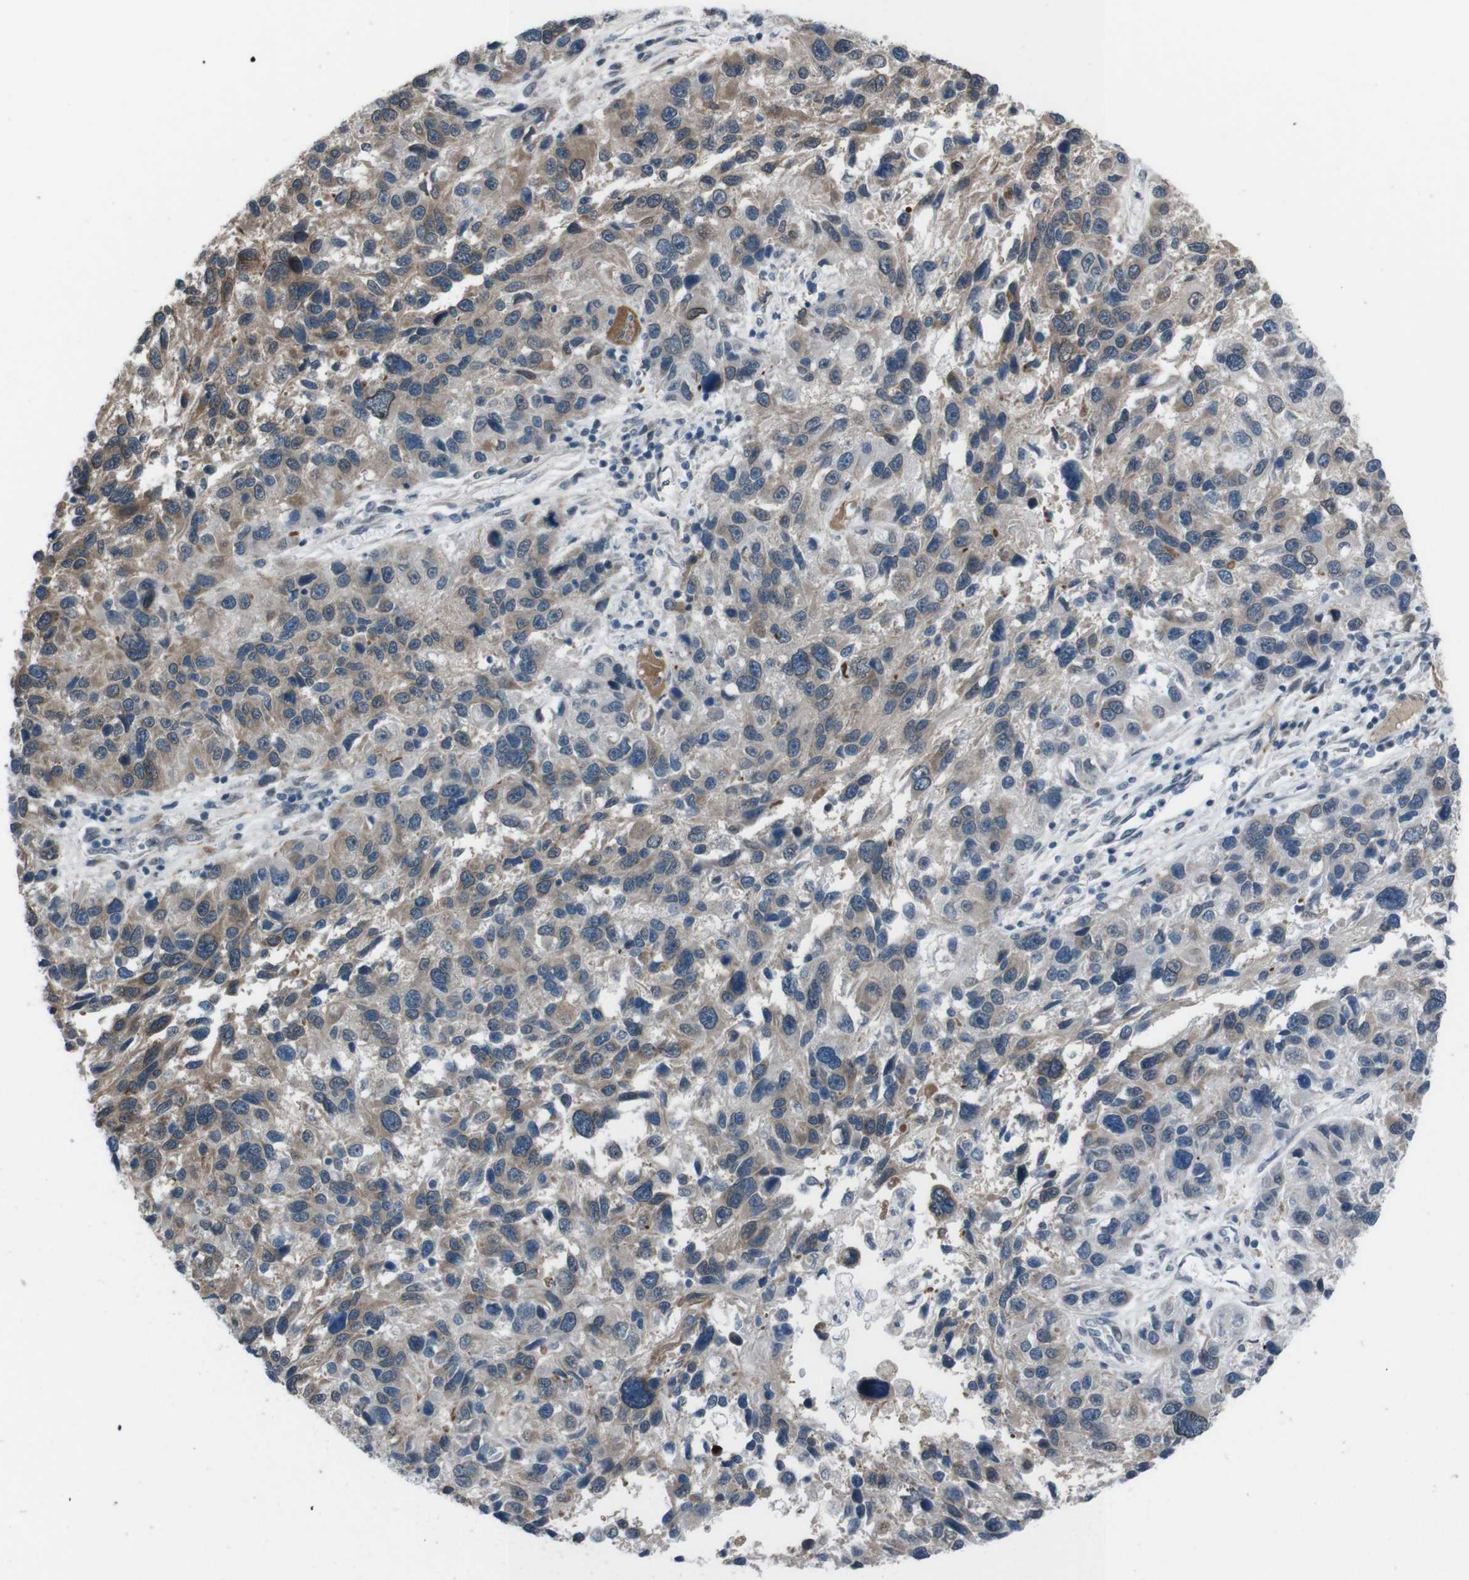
{"staining": {"intensity": "moderate", "quantity": "25%-75%", "location": "cytoplasmic/membranous"}, "tissue": "melanoma", "cell_type": "Tumor cells", "image_type": "cancer", "snomed": [{"axis": "morphology", "description": "Malignant melanoma, NOS"}, {"axis": "topography", "description": "Skin"}], "caption": "Malignant melanoma was stained to show a protein in brown. There is medium levels of moderate cytoplasmic/membranous positivity in about 25%-75% of tumor cells. (brown staining indicates protein expression, while blue staining denotes nuclei).", "gene": "SS18L1", "patient": {"sex": "male", "age": 53}}